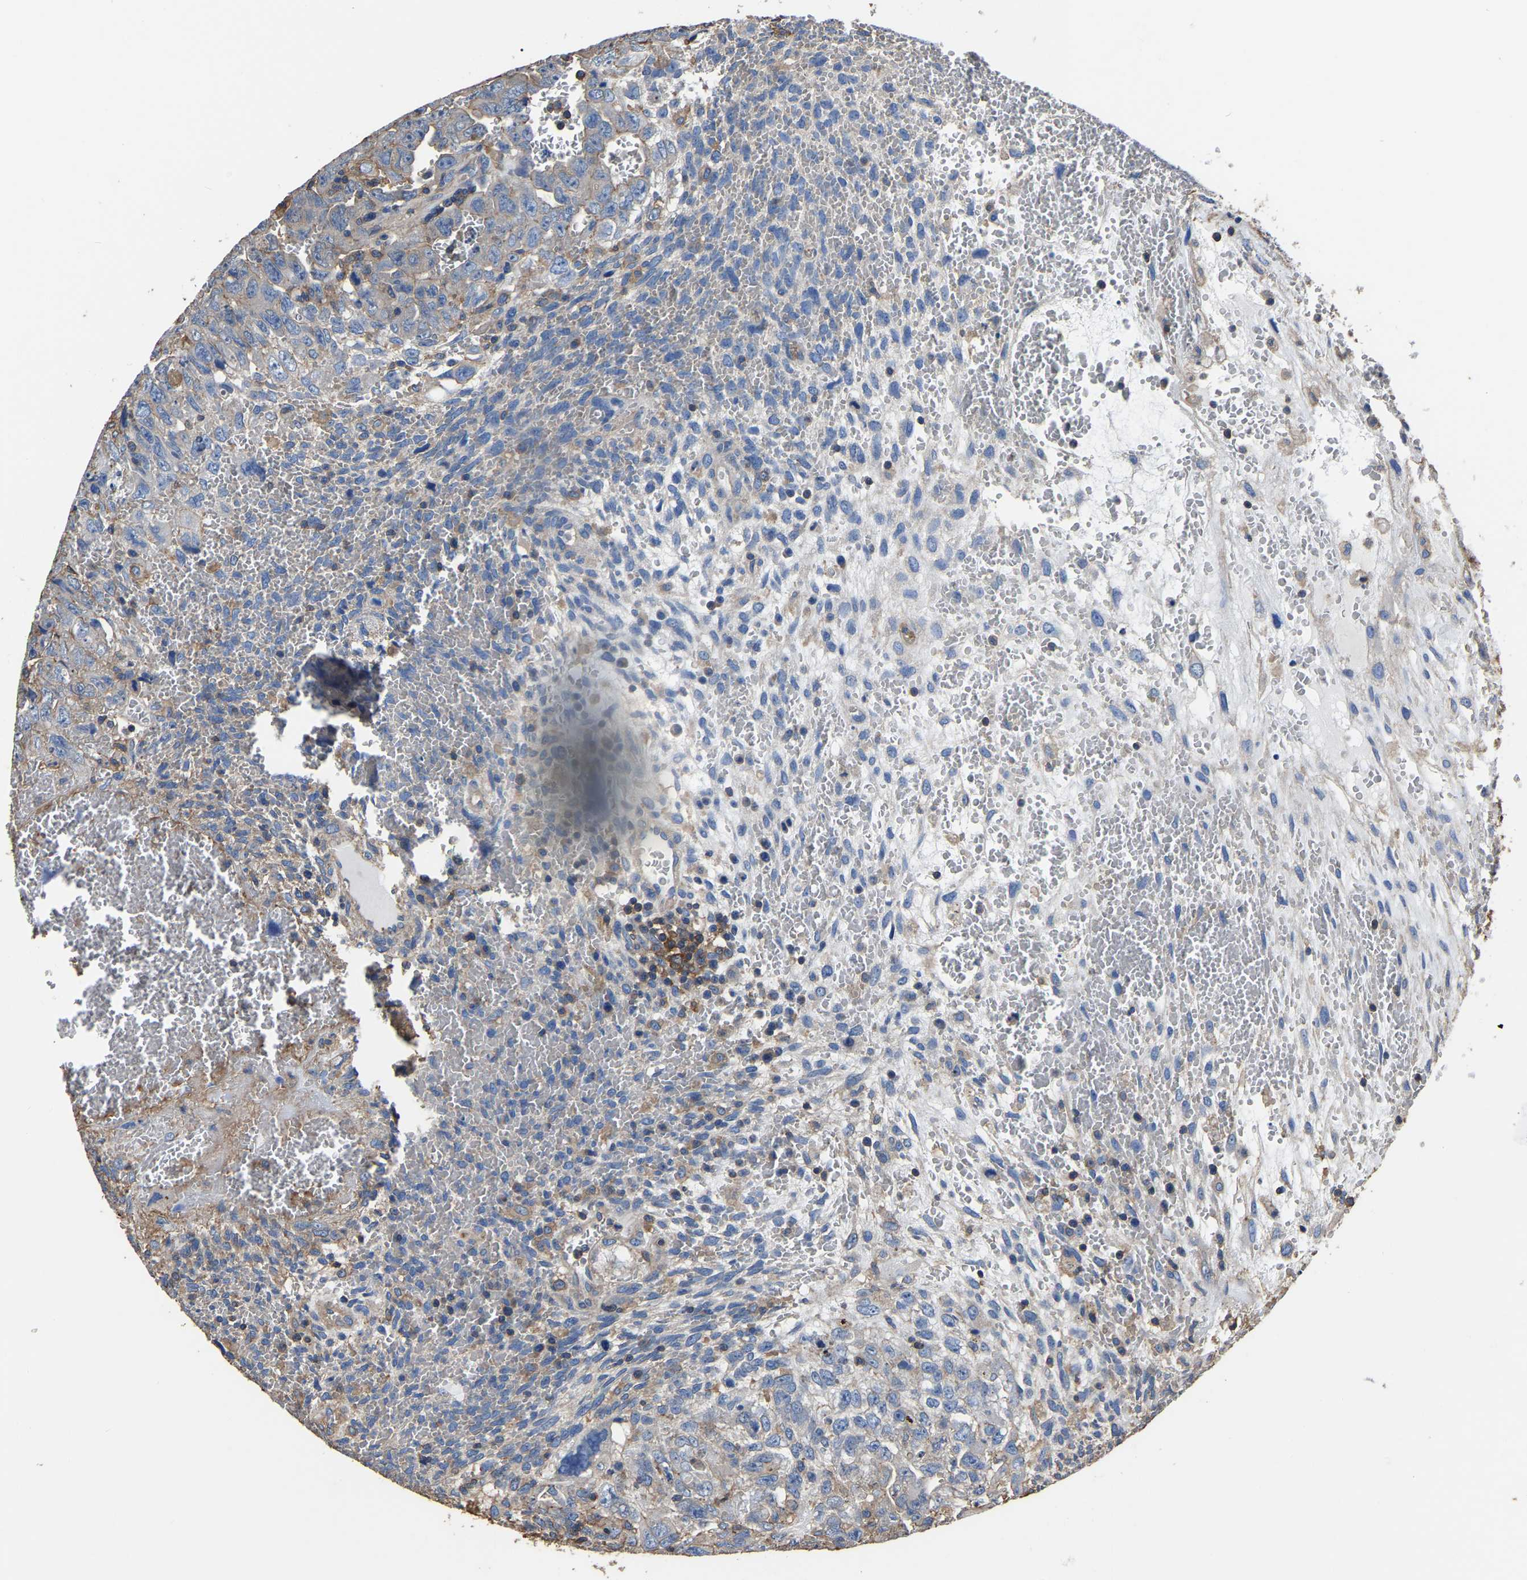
{"staining": {"intensity": "weak", "quantity": "25%-75%", "location": "cytoplasmic/membranous"}, "tissue": "testis cancer", "cell_type": "Tumor cells", "image_type": "cancer", "snomed": [{"axis": "morphology", "description": "Carcinoma, Embryonal, NOS"}, {"axis": "topography", "description": "Testis"}], "caption": "Weak cytoplasmic/membranous expression is appreciated in about 25%-75% of tumor cells in testis embryonal carcinoma.", "gene": "ARMT1", "patient": {"sex": "male", "age": 28}}